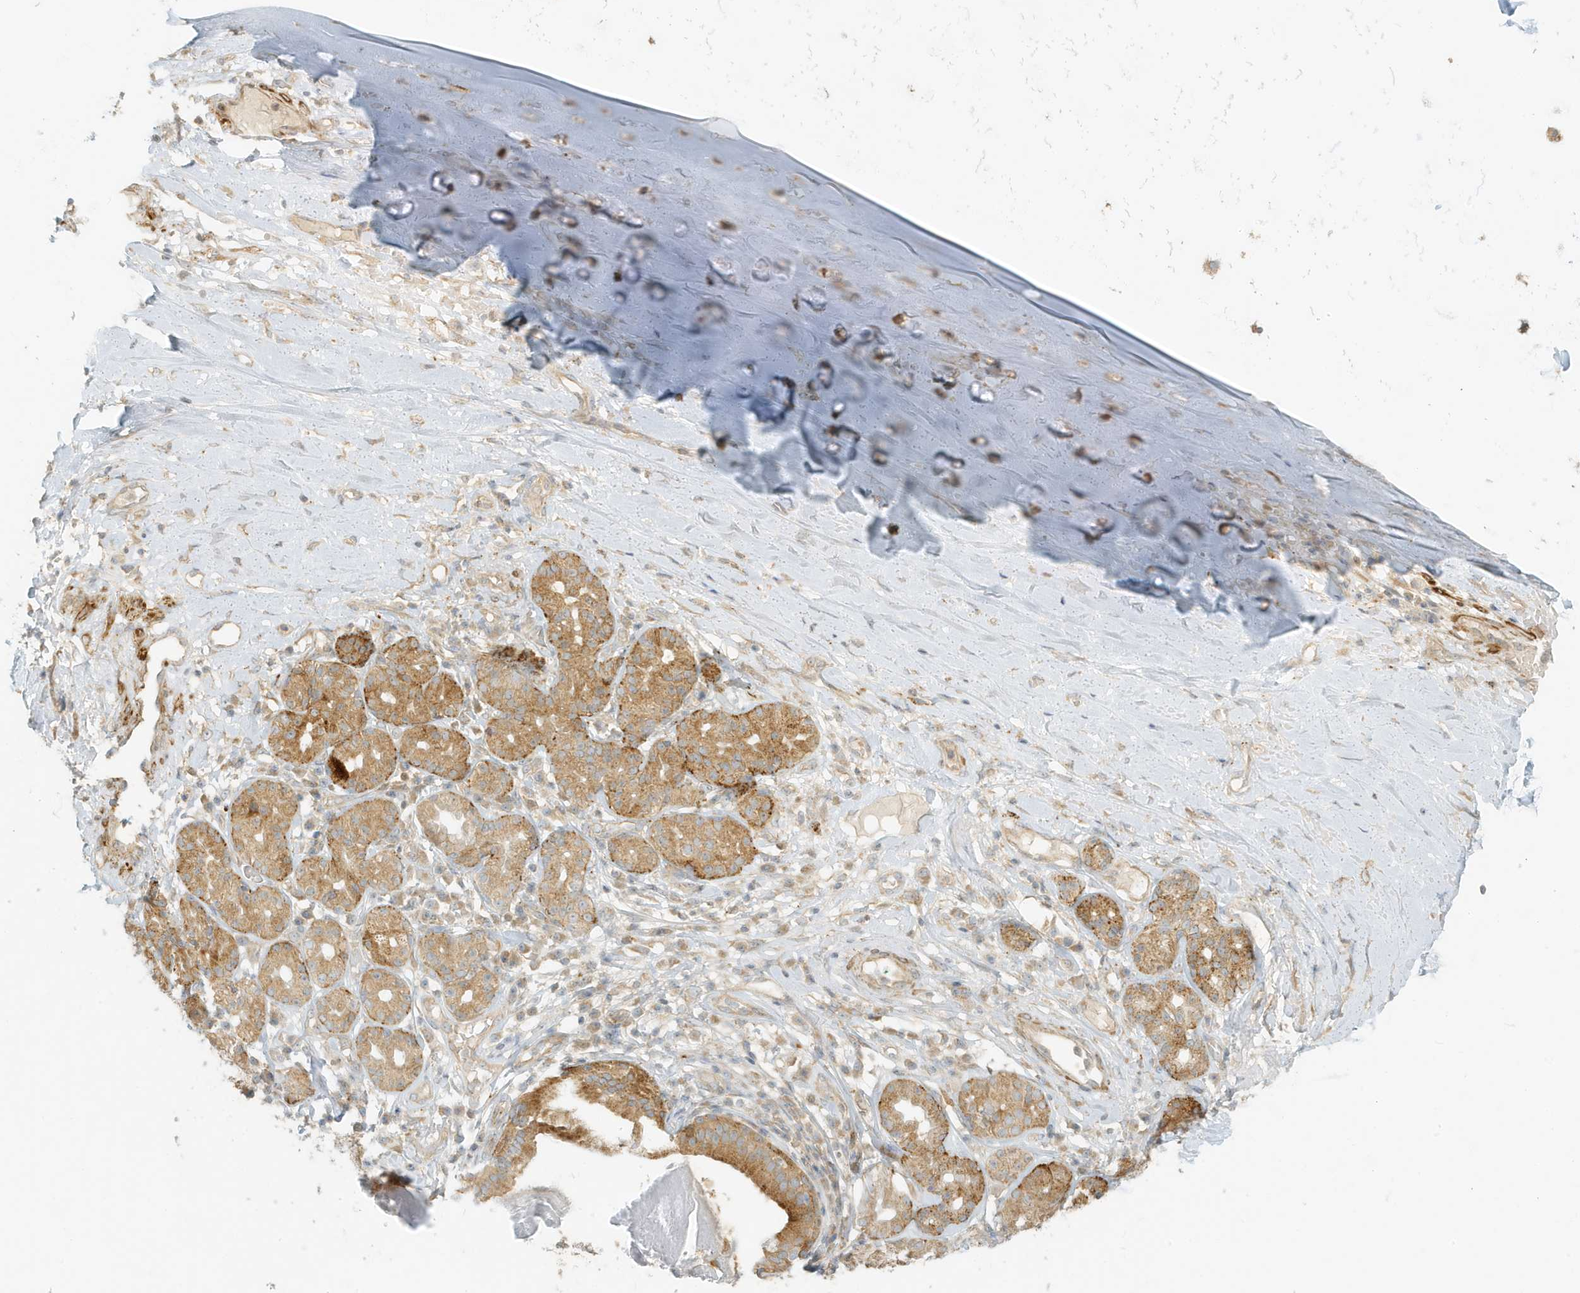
{"staining": {"intensity": "negative", "quantity": "none", "location": "none"}, "tissue": "adipose tissue", "cell_type": "Adipocytes", "image_type": "normal", "snomed": [{"axis": "morphology", "description": "Normal tissue, NOS"}, {"axis": "morphology", "description": "Basal cell carcinoma"}, {"axis": "topography", "description": "Cartilage tissue"}, {"axis": "topography", "description": "Nasopharynx"}, {"axis": "topography", "description": "Oral tissue"}], "caption": "The IHC micrograph has no significant positivity in adipocytes of adipose tissue.", "gene": "MCOLN1", "patient": {"sex": "female", "age": 77}}